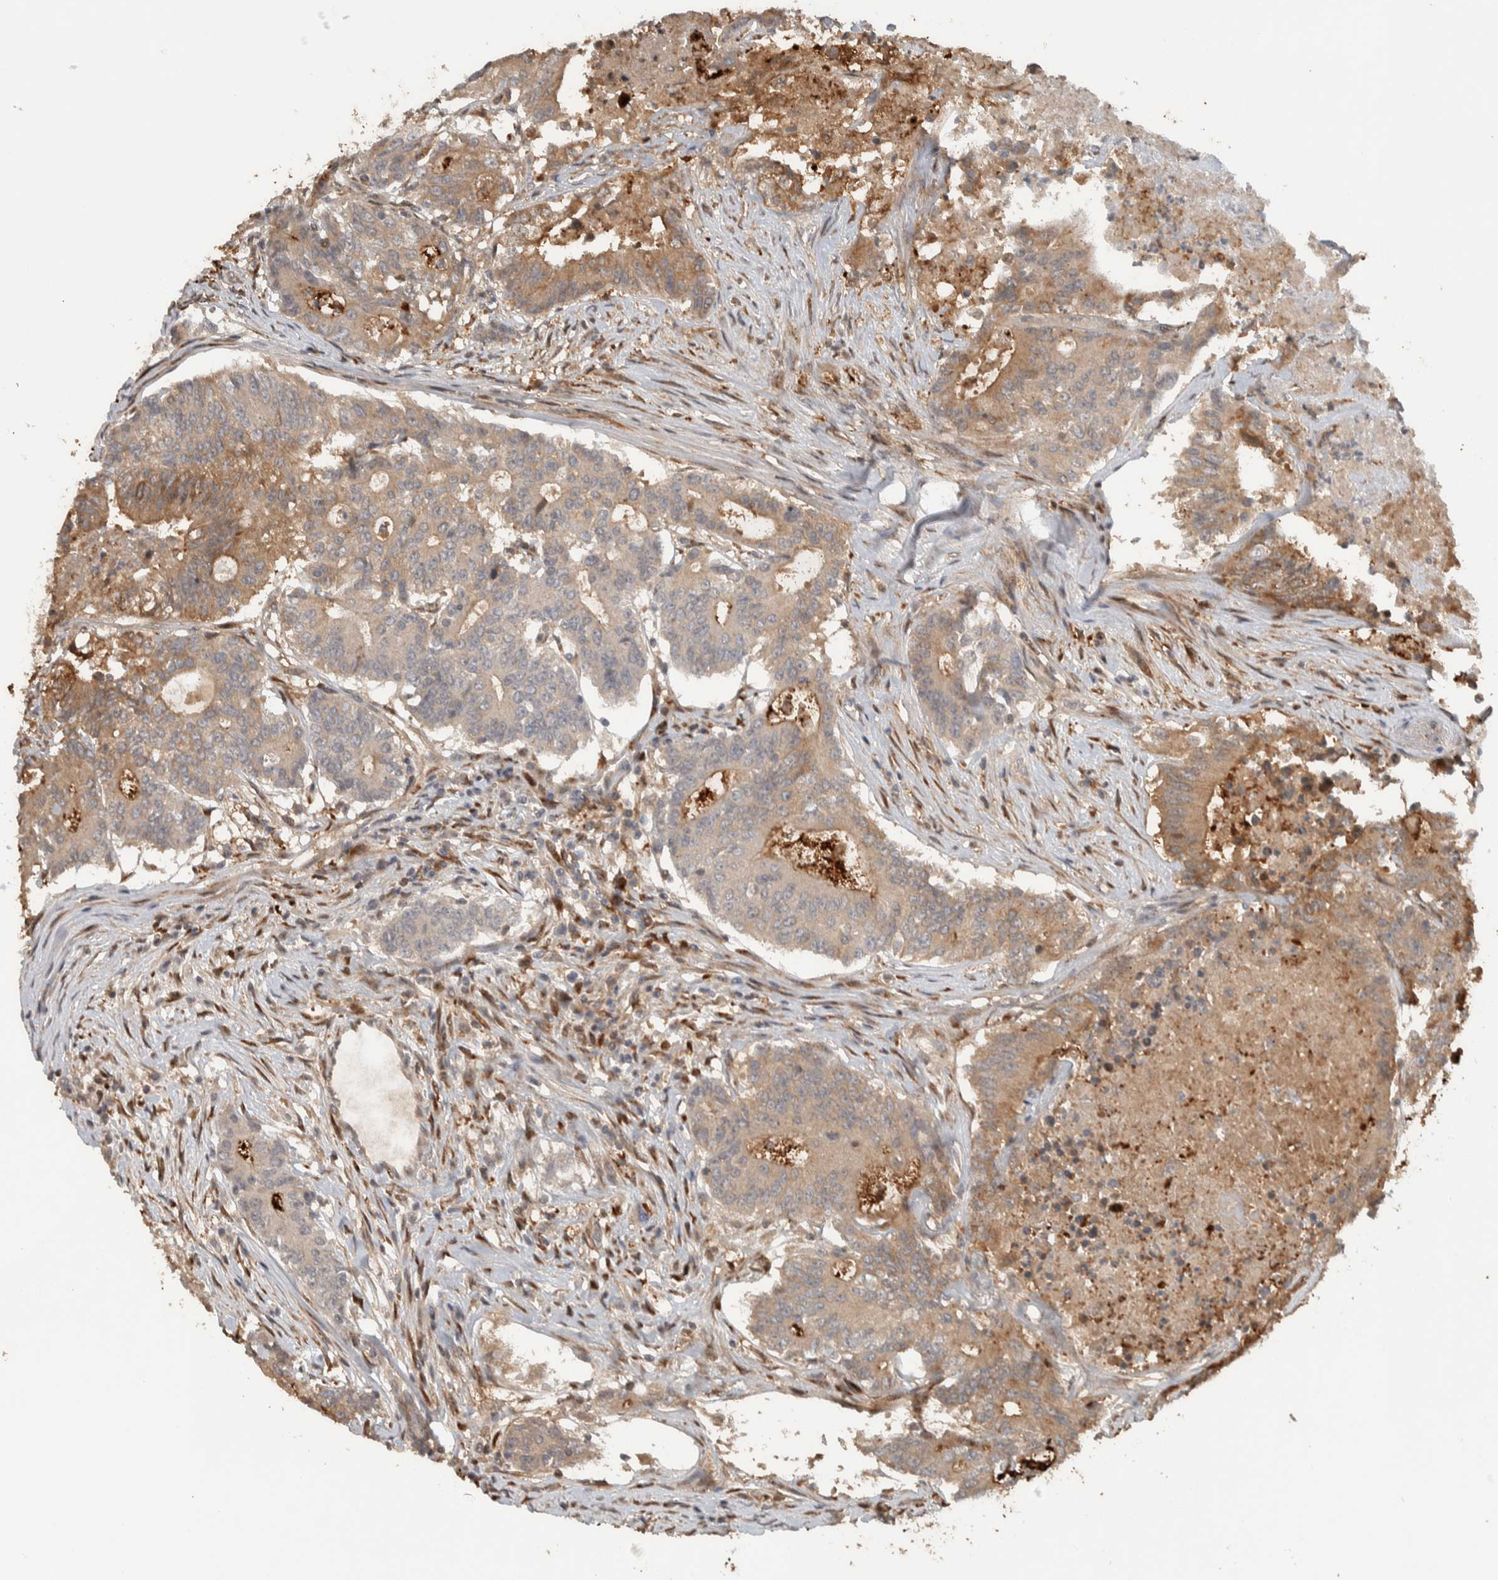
{"staining": {"intensity": "weak", "quantity": ">75%", "location": "cytoplasmic/membranous"}, "tissue": "colorectal cancer", "cell_type": "Tumor cells", "image_type": "cancer", "snomed": [{"axis": "morphology", "description": "Adenocarcinoma, NOS"}, {"axis": "topography", "description": "Colon"}], "caption": "IHC micrograph of human colorectal cancer (adenocarcinoma) stained for a protein (brown), which displays low levels of weak cytoplasmic/membranous expression in approximately >75% of tumor cells.", "gene": "CNTROB", "patient": {"sex": "female", "age": 77}}